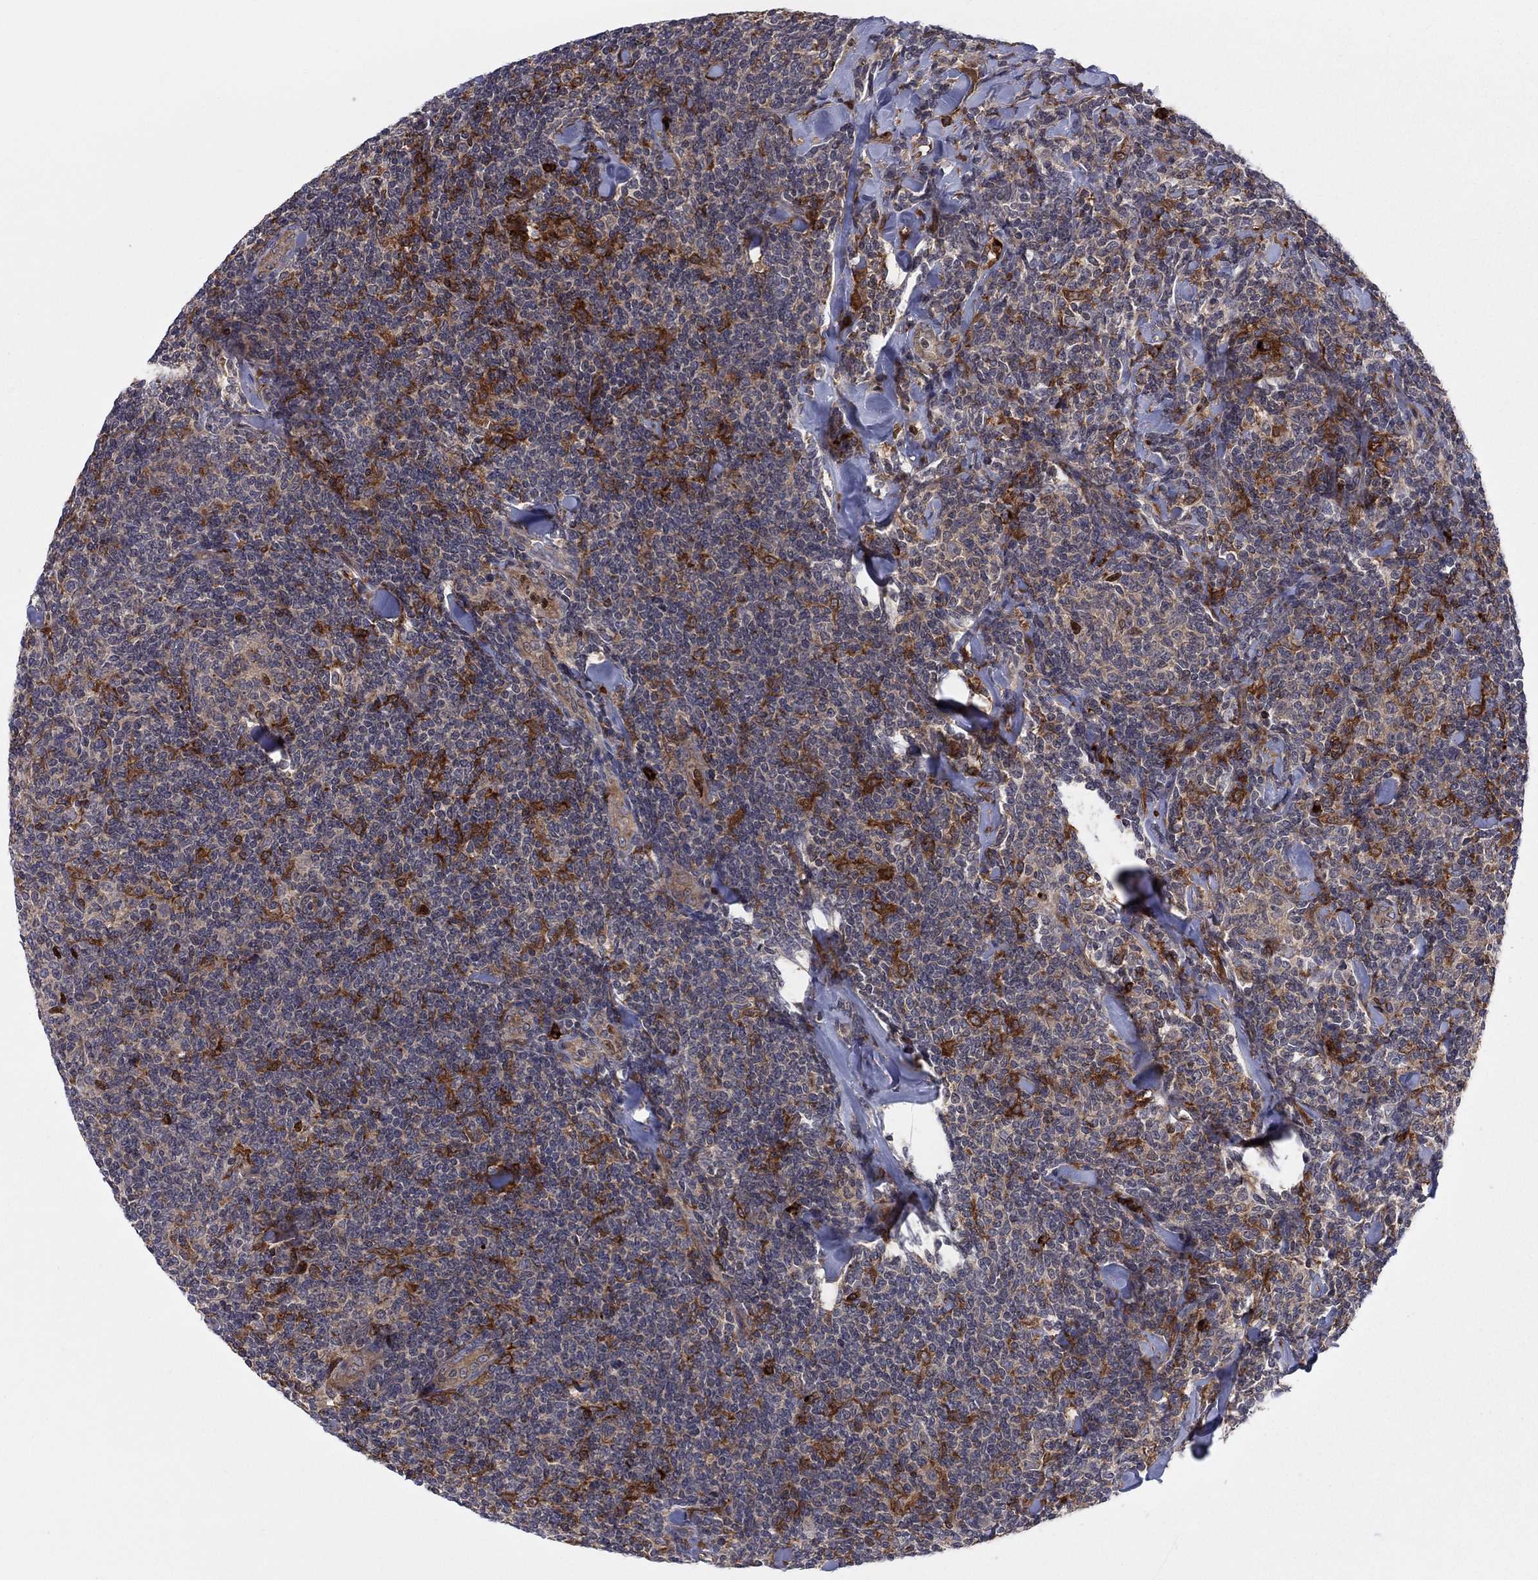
{"staining": {"intensity": "negative", "quantity": "none", "location": "none"}, "tissue": "lymphoma", "cell_type": "Tumor cells", "image_type": "cancer", "snomed": [{"axis": "morphology", "description": "Malignant lymphoma, non-Hodgkin's type, Low grade"}, {"axis": "topography", "description": "Lymph node"}], "caption": "Photomicrograph shows no protein staining in tumor cells of lymphoma tissue.", "gene": "ZNHIT3", "patient": {"sex": "female", "age": 56}}